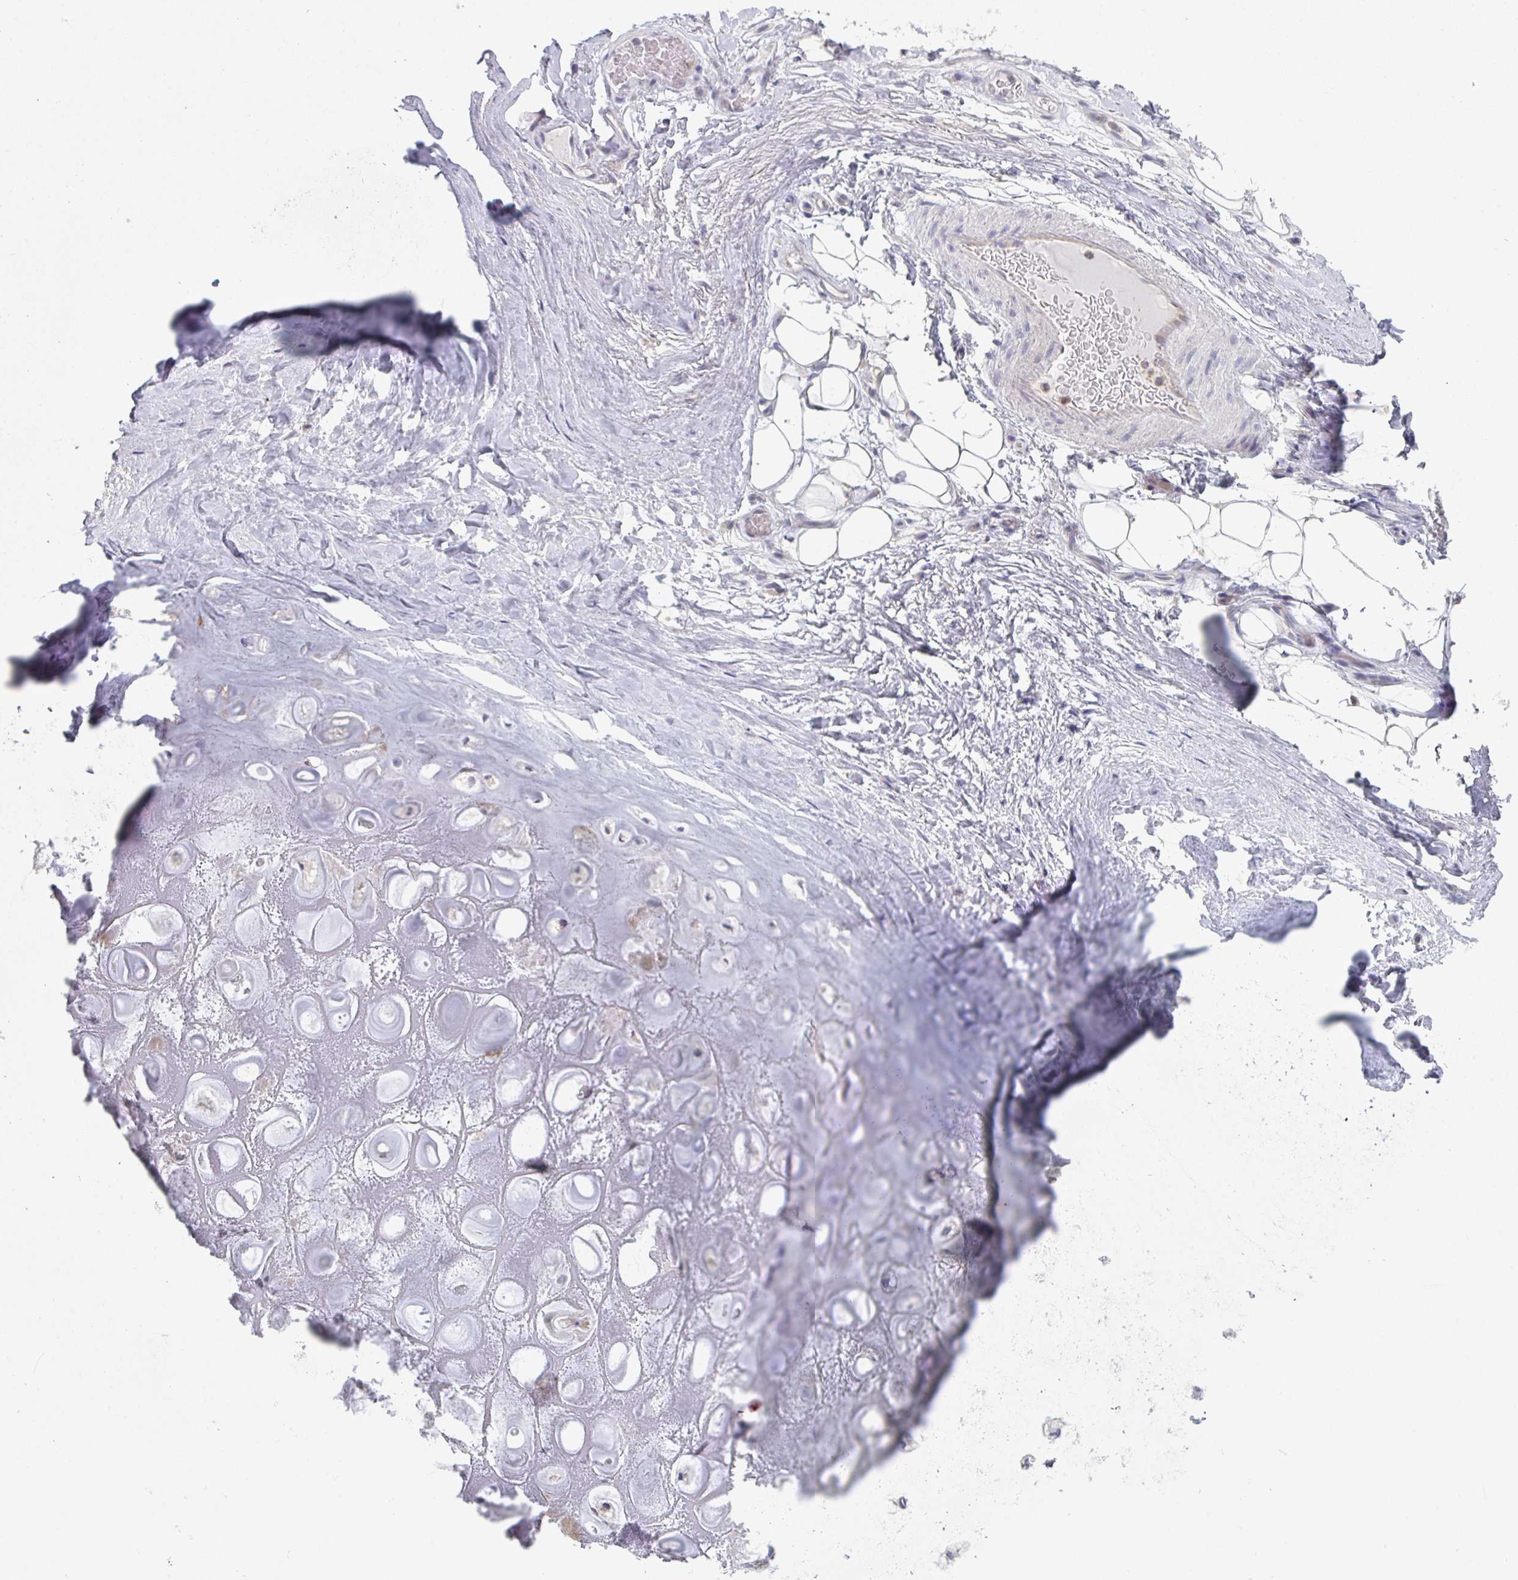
{"staining": {"intensity": "negative", "quantity": "none", "location": "none"}, "tissue": "adipose tissue", "cell_type": "Adipocytes", "image_type": "normal", "snomed": [{"axis": "morphology", "description": "Normal tissue, NOS"}, {"axis": "topography", "description": "Lymph node"}, {"axis": "topography", "description": "Cartilage tissue"}, {"axis": "topography", "description": "Nasopharynx"}], "caption": "An IHC histopathology image of benign adipose tissue is shown. There is no staining in adipocytes of adipose tissue. Brightfield microscopy of immunohistochemistry stained with DAB (3,3'-diaminobenzidine) (brown) and hematoxylin (blue), captured at high magnification.", "gene": "DISP2", "patient": {"sex": "male", "age": 63}}